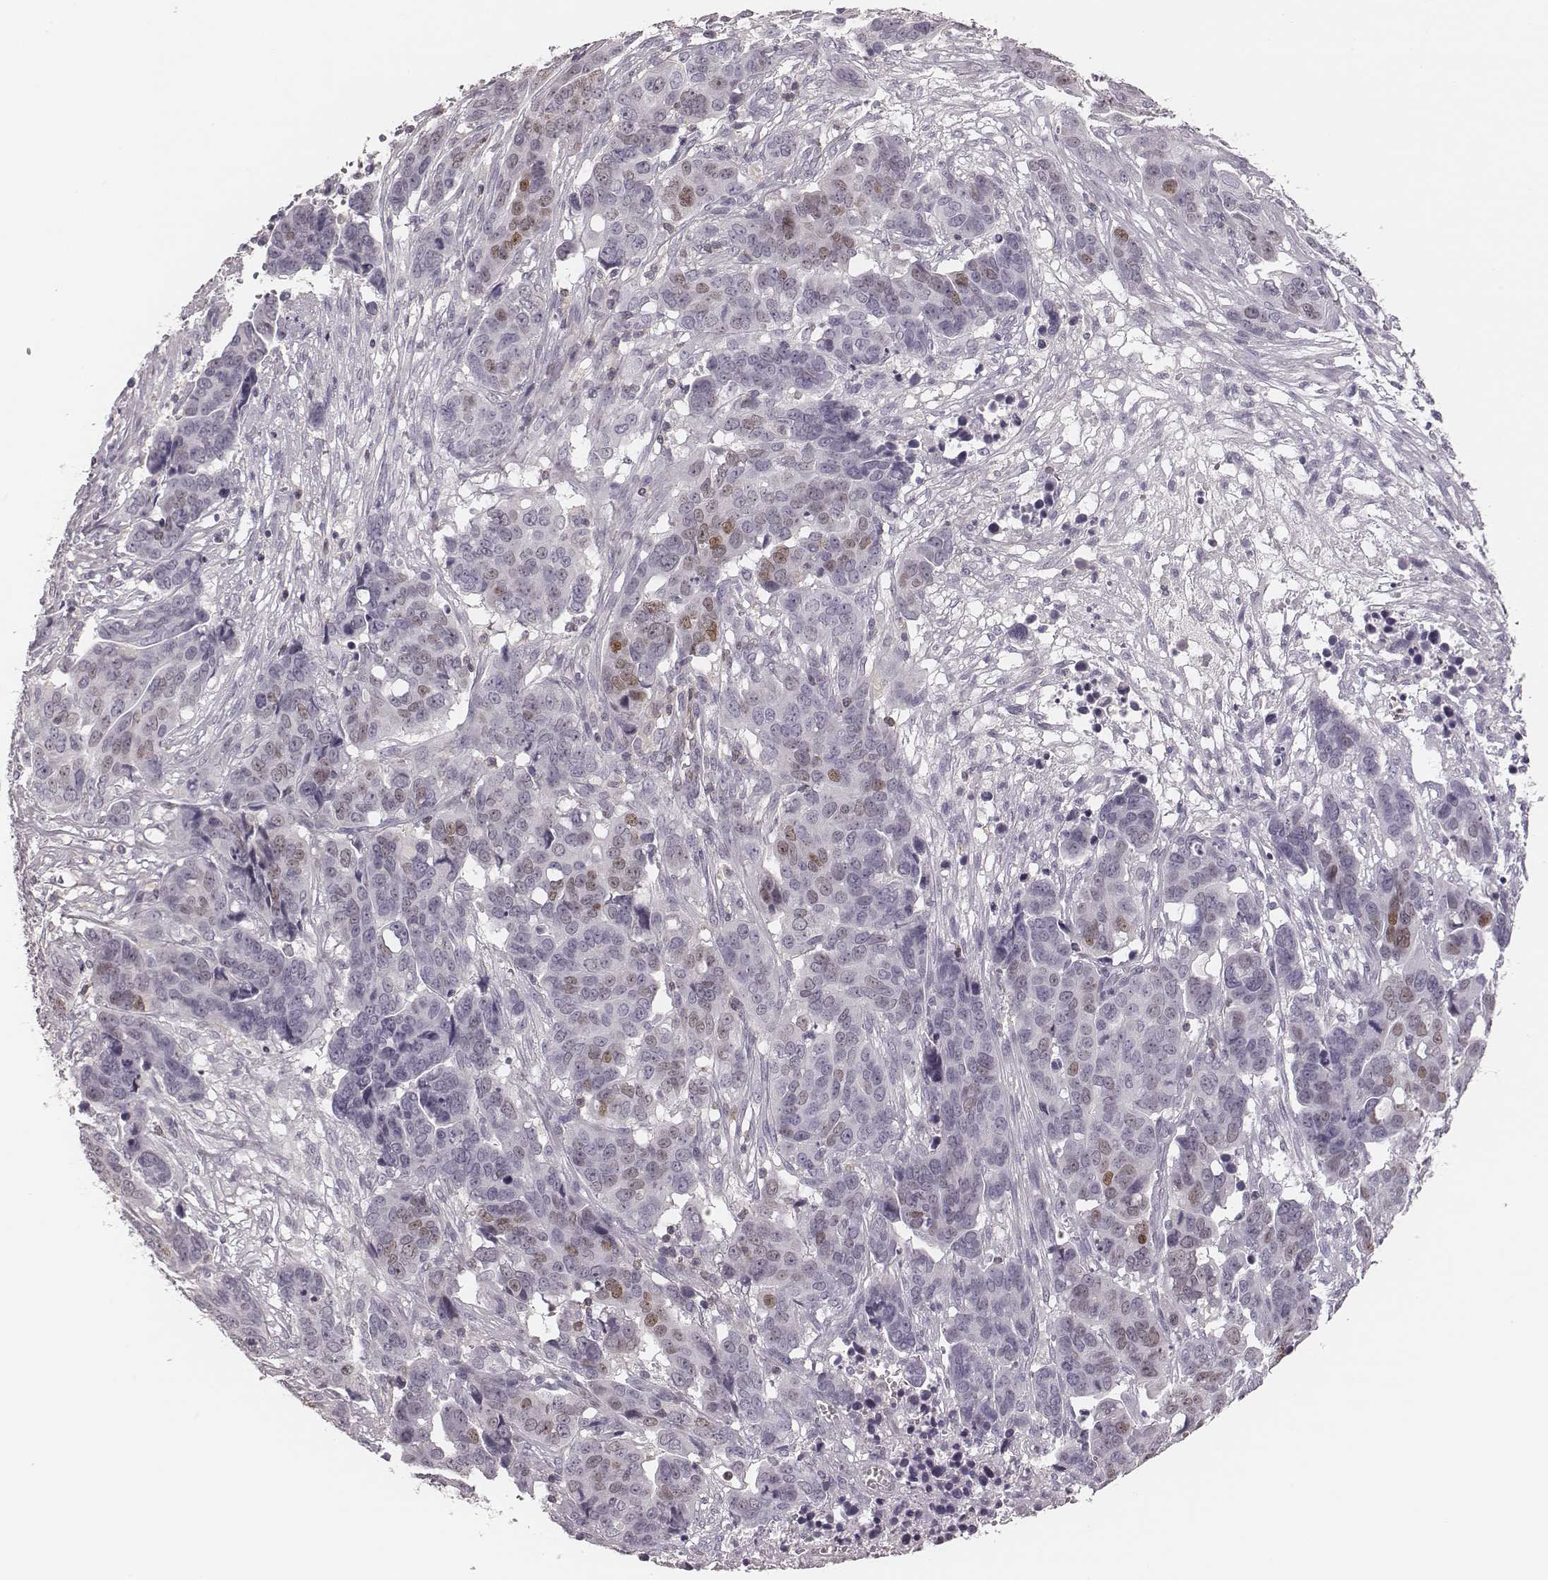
{"staining": {"intensity": "negative", "quantity": "none", "location": "none"}, "tissue": "ovarian cancer", "cell_type": "Tumor cells", "image_type": "cancer", "snomed": [{"axis": "morphology", "description": "Carcinoma, endometroid"}, {"axis": "topography", "description": "Ovary"}], "caption": "IHC photomicrograph of human ovarian cancer (endometroid carcinoma) stained for a protein (brown), which displays no expression in tumor cells. (Brightfield microscopy of DAB immunohistochemistry at high magnification).", "gene": "MSX1", "patient": {"sex": "female", "age": 78}}